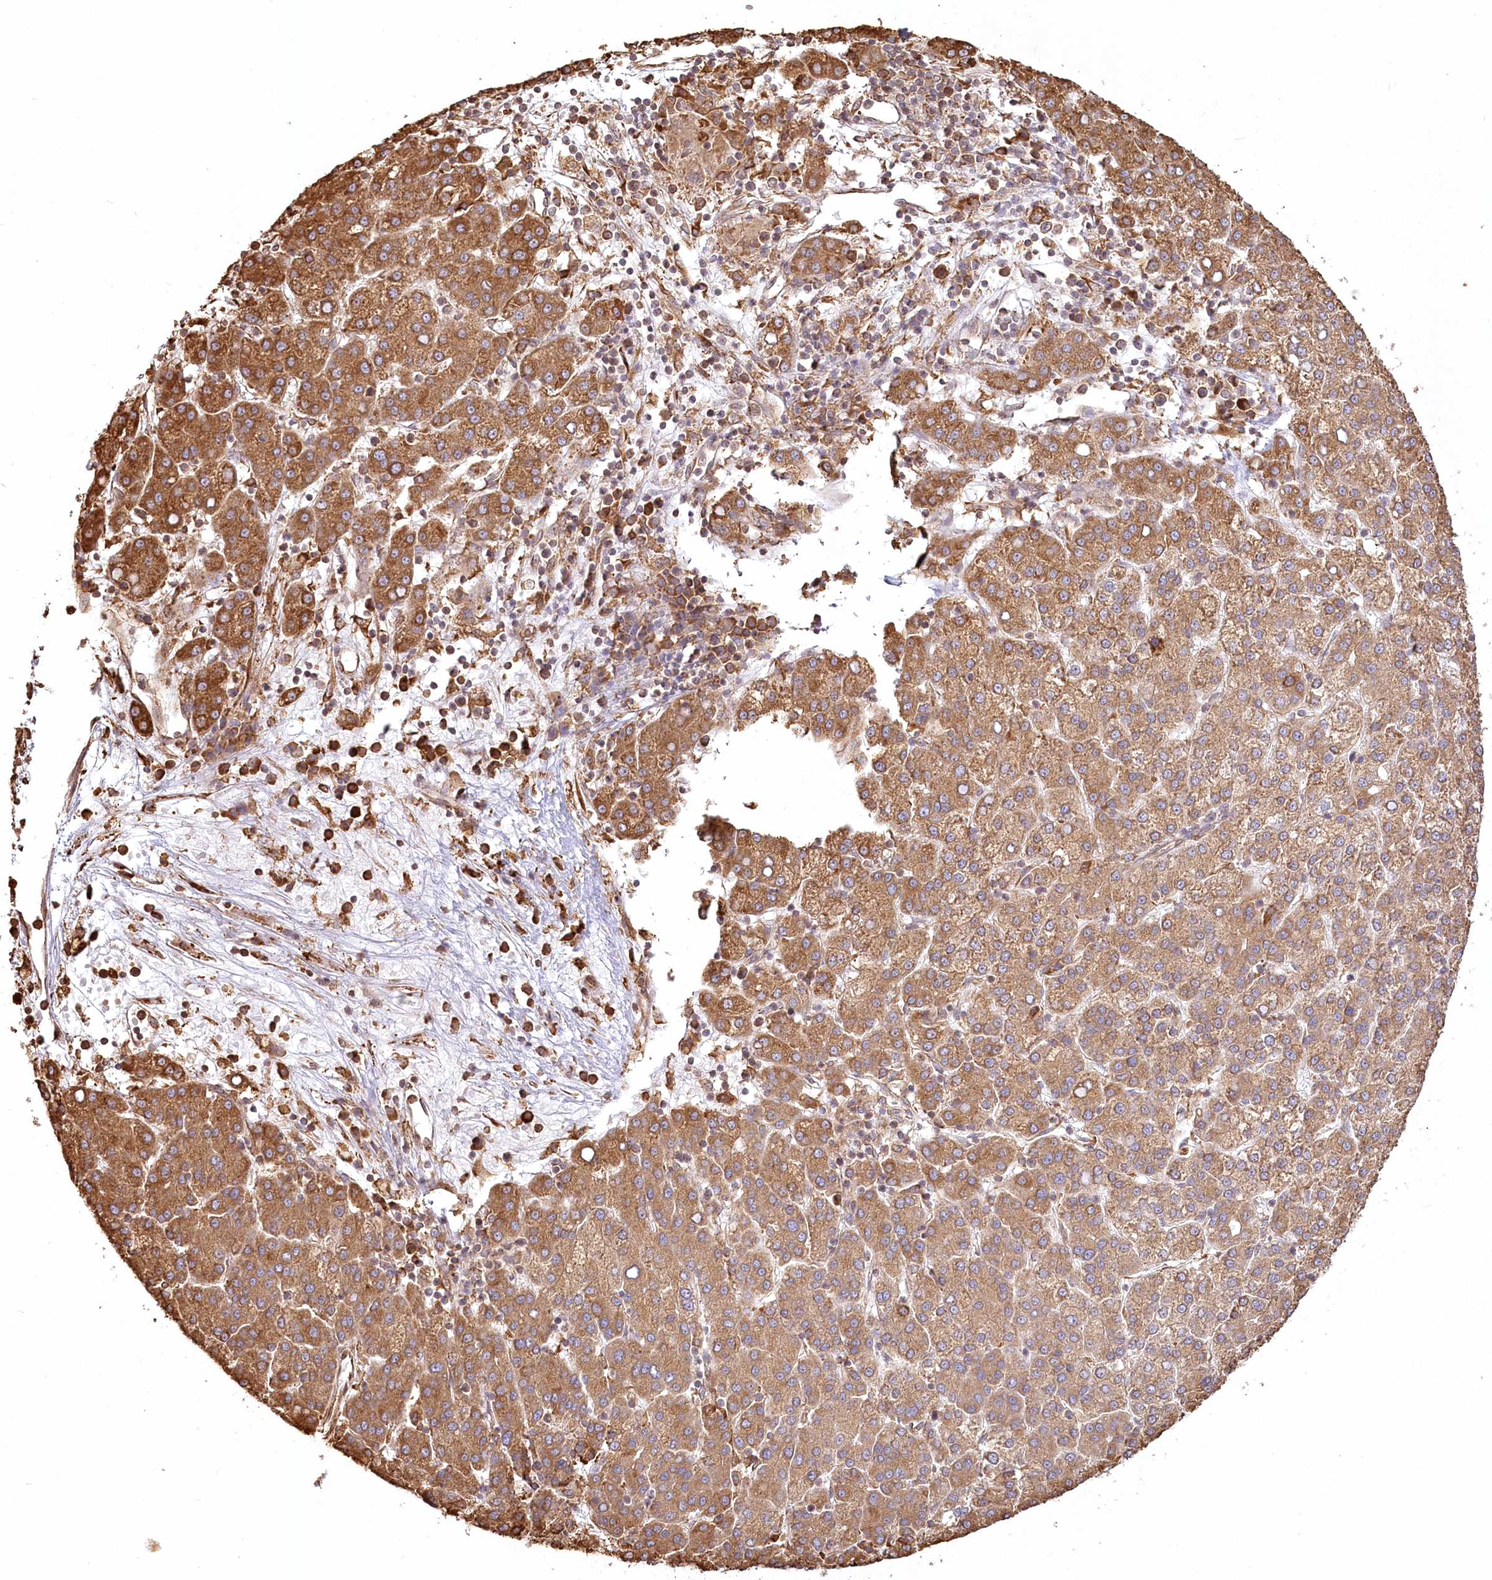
{"staining": {"intensity": "moderate", "quantity": ">75%", "location": "cytoplasmic/membranous"}, "tissue": "liver cancer", "cell_type": "Tumor cells", "image_type": "cancer", "snomed": [{"axis": "morphology", "description": "Carcinoma, Hepatocellular, NOS"}, {"axis": "topography", "description": "Liver"}], "caption": "Human hepatocellular carcinoma (liver) stained for a protein (brown) reveals moderate cytoplasmic/membranous positive expression in about >75% of tumor cells.", "gene": "FAM13A", "patient": {"sex": "female", "age": 58}}